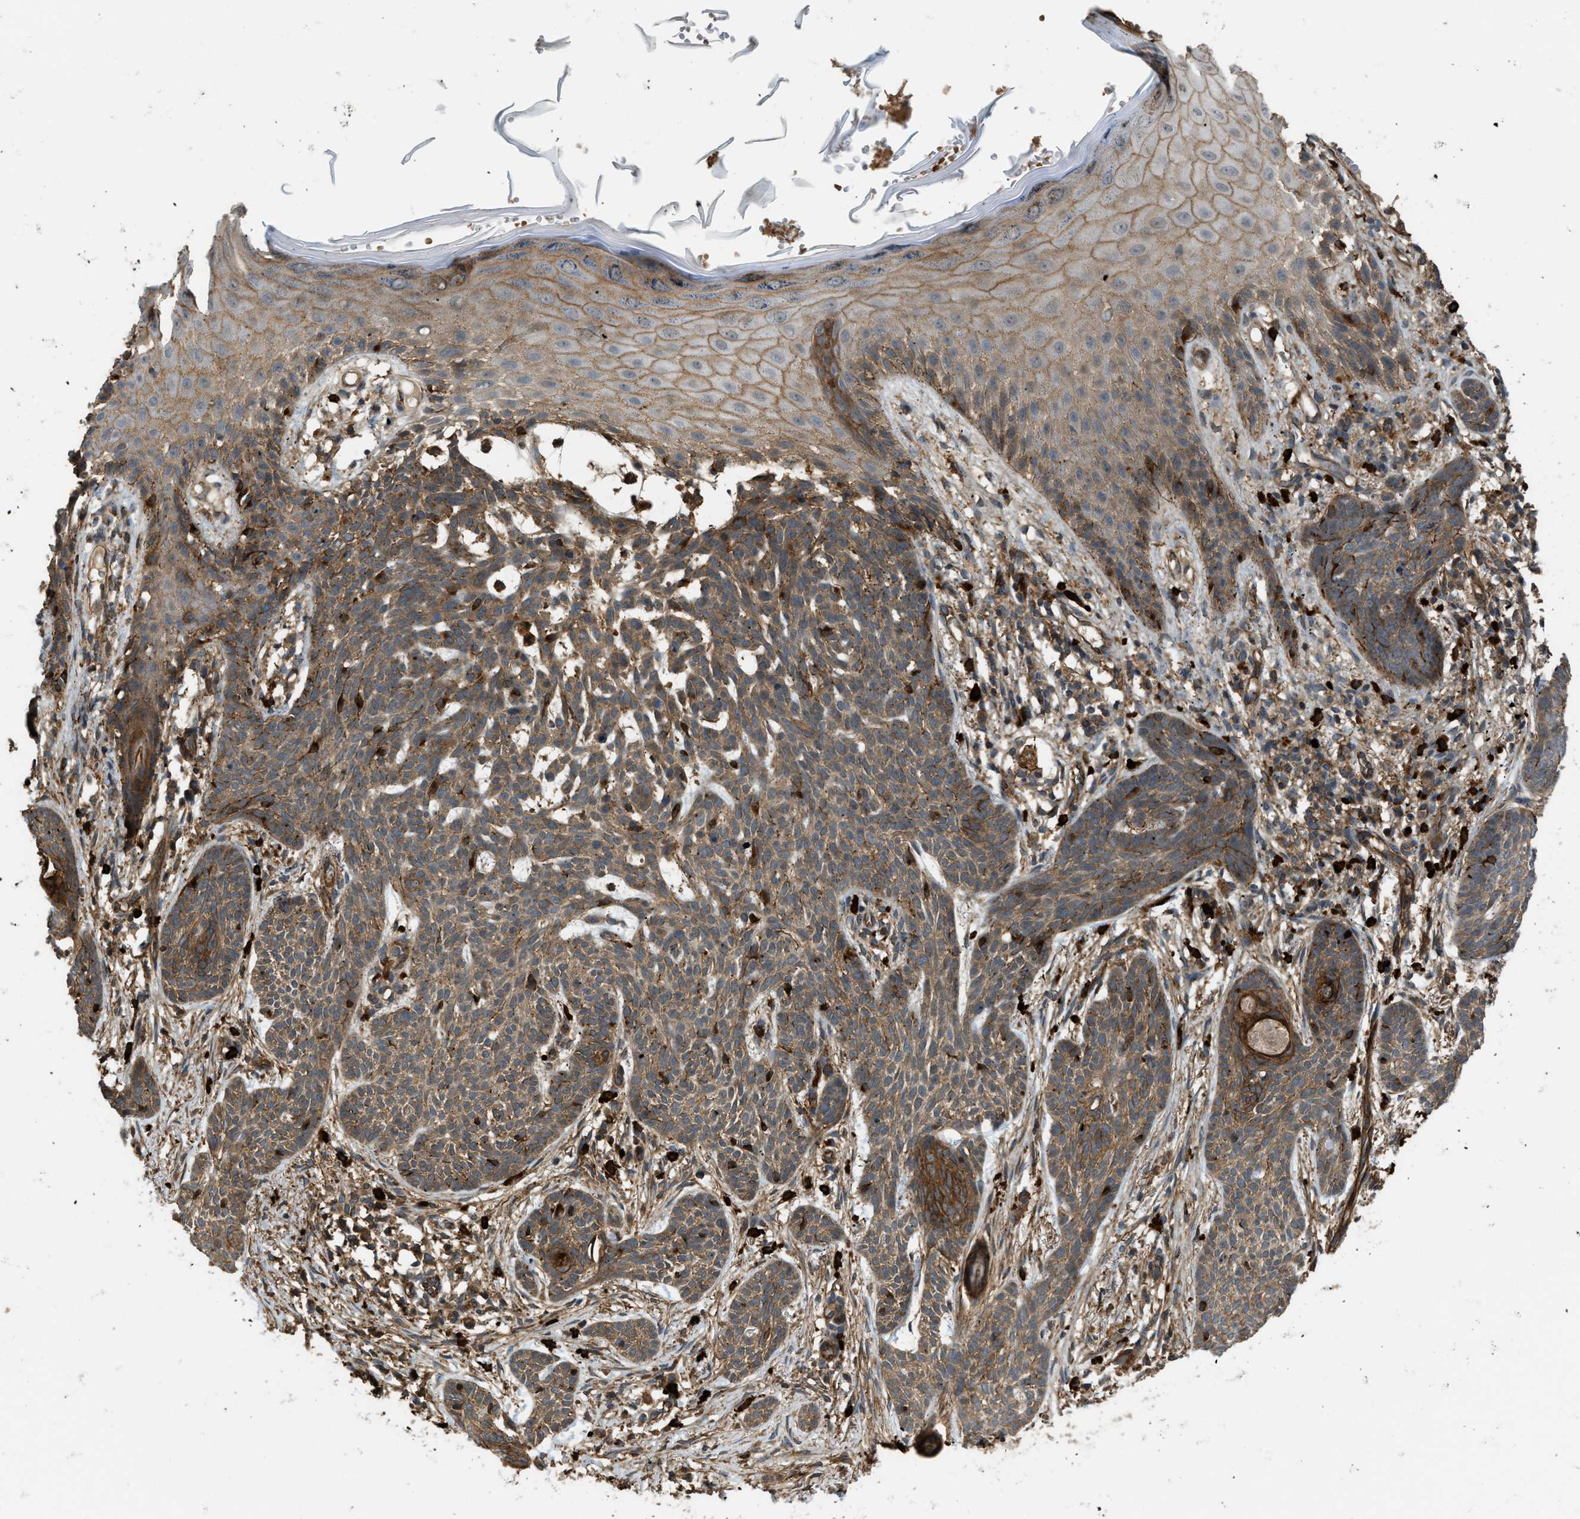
{"staining": {"intensity": "moderate", "quantity": ">75%", "location": "cytoplasmic/membranous"}, "tissue": "skin cancer", "cell_type": "Tumor cells", "image_type": "cancer", "snomed": [{"axis": "morphology", "description": "Basal cell carcinoma"}, {"axis": "topography", "description": "Skin"}], "caption": "This image displays skin cancer (basal cell carcinoma) stained with IHC to label a protein in brown. The cytoplasmic/membranous of tumor cells show moderate positivity for the protein. Nuclei are counter-stained blue.", "gene": "BAG4", "patient": {"sex": "female", "age": 59}}